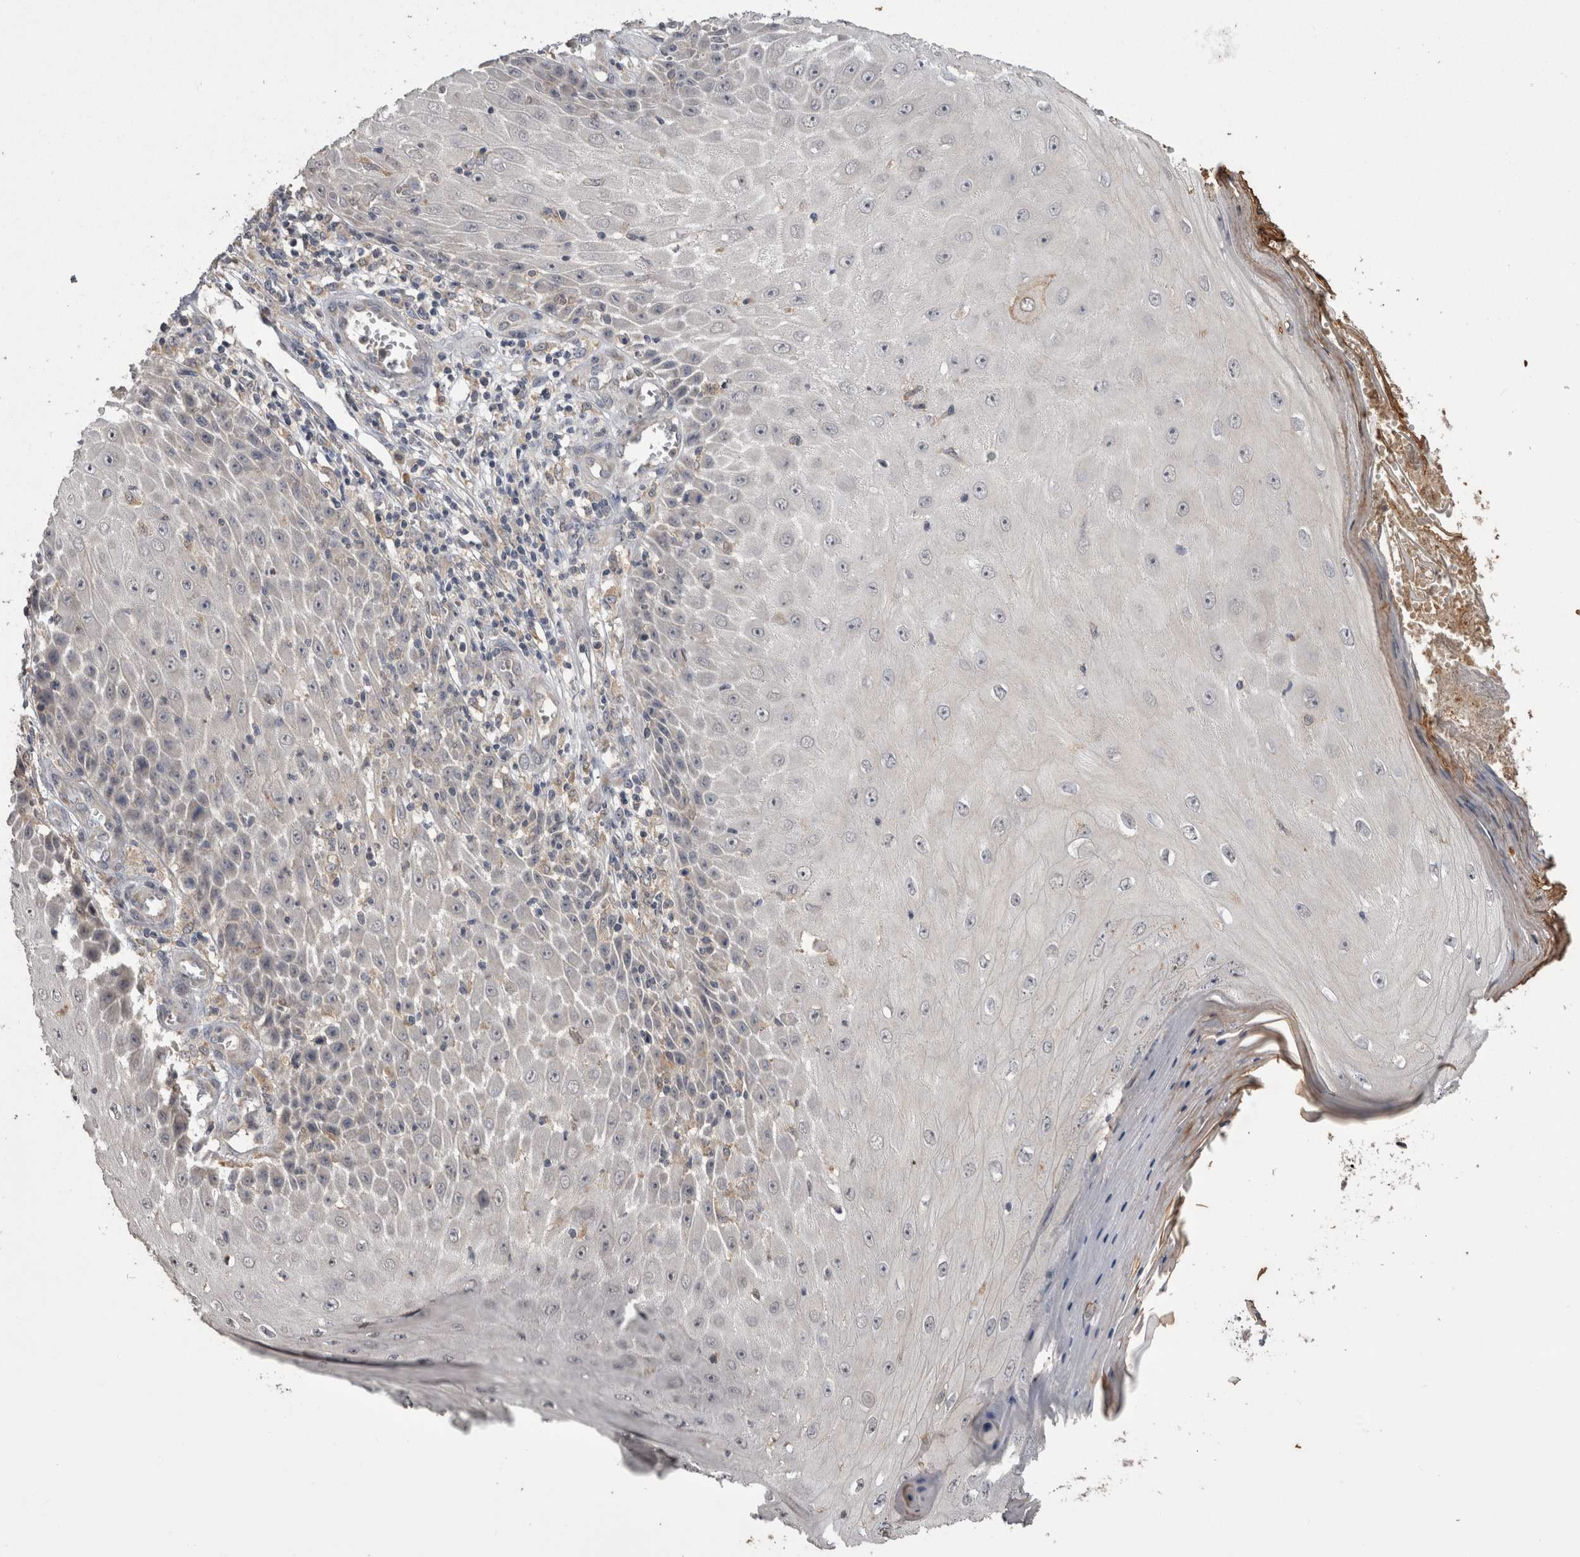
{"staining": {"intensity": "negative", "quantity": "none", "location": "none"}, "tissue": "skin cancer", "cell_type": "Tumor cells", "image_type": "cancer", "snomed": [{"axis": "morphology", "description": "Squamous cell carcinoma, NOS"}, {"axis": "topography", "description": "Skin"}], "caption": "Immunohistochemical staining of human skin squamous cell carcinoma exhibits no significant staining in tumor cells.", "gene": "ANXA13", "patient": {"sex": "female", "age": 73}}